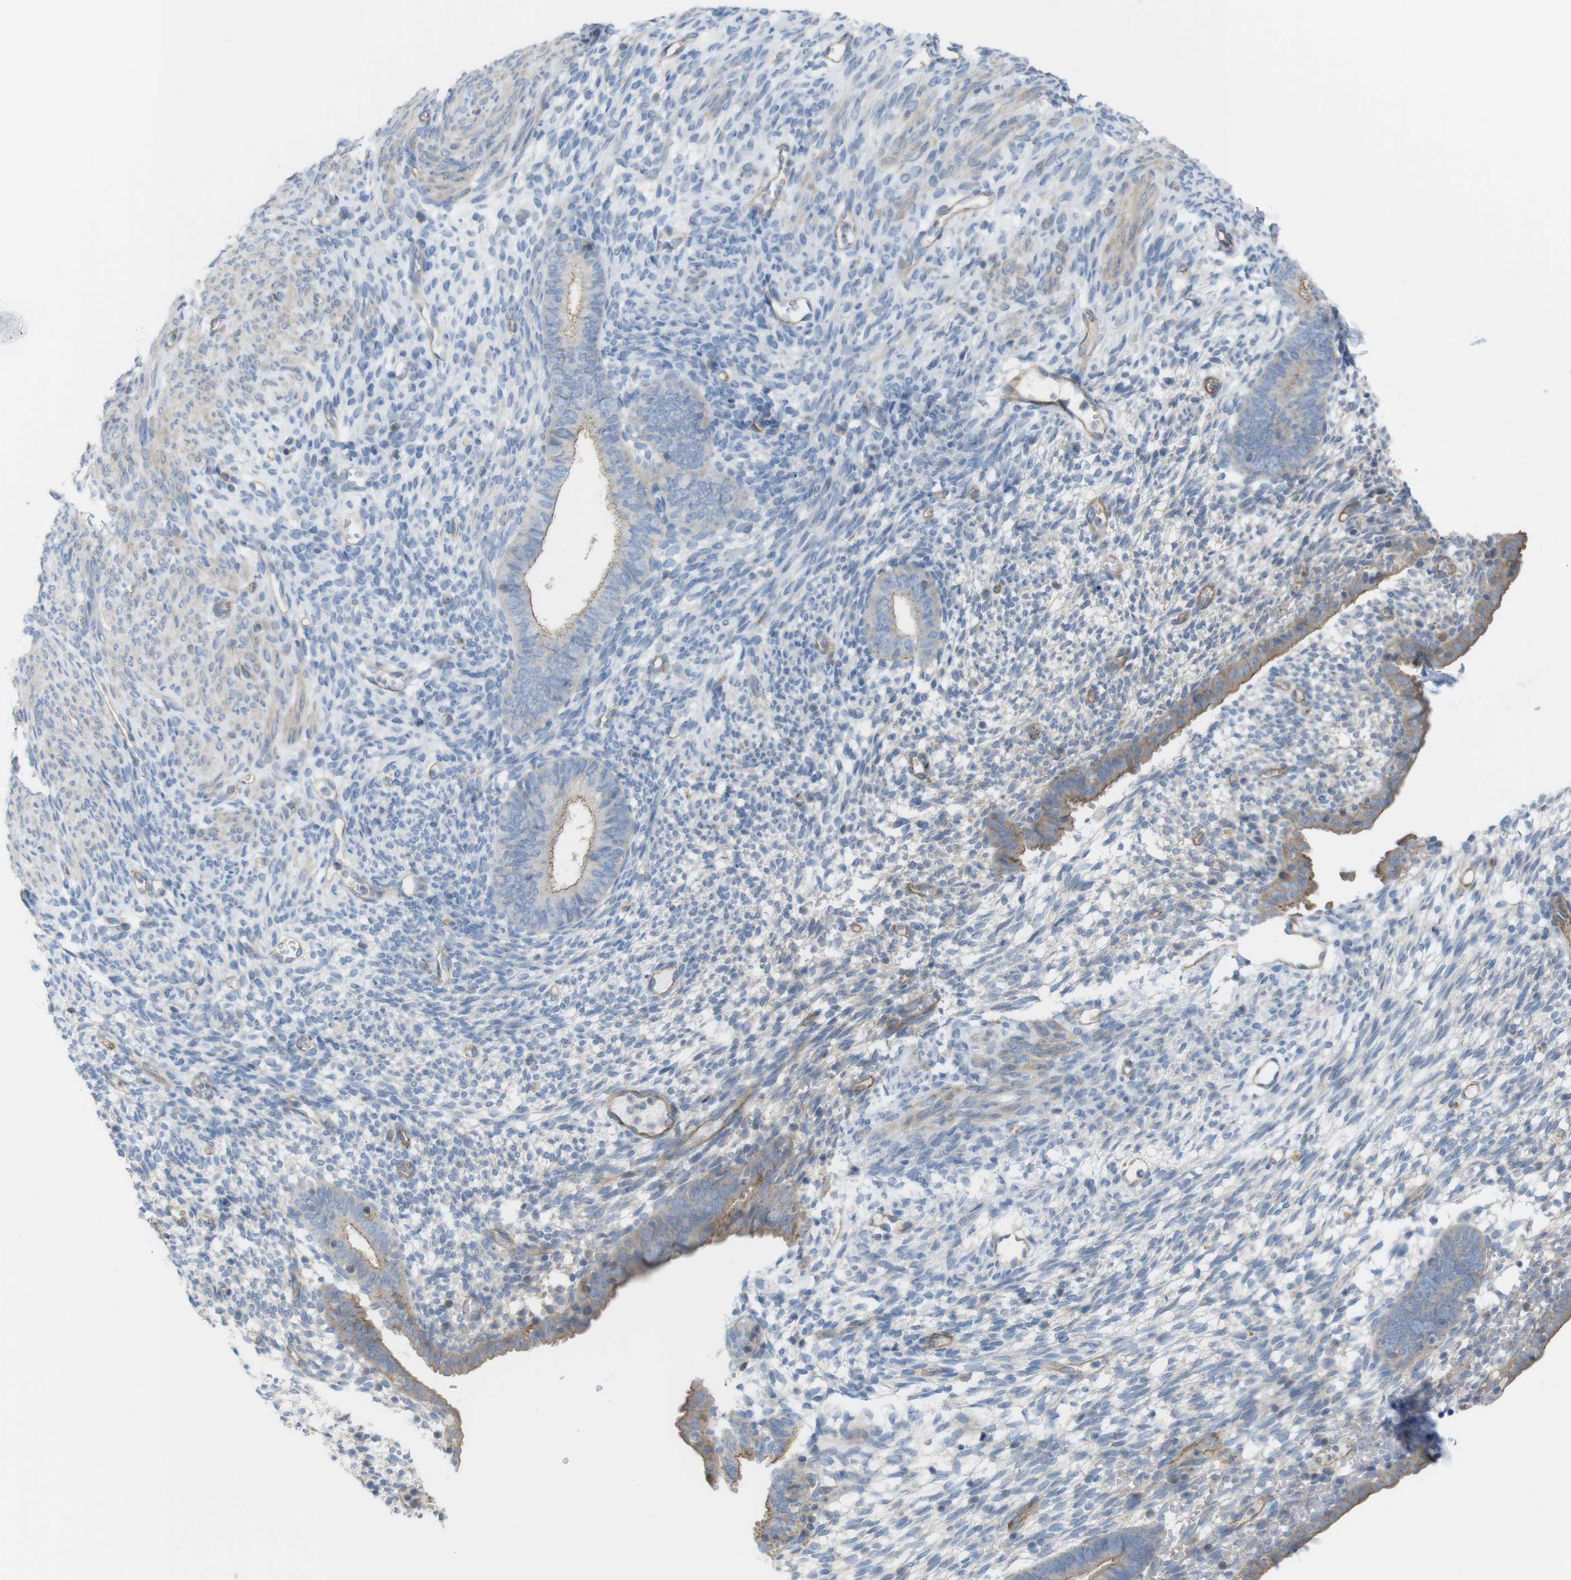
{"staining": {"intensity": "weak", "quantity": "<25%", "location": "cytoplasmic/membranous"}, "tissue": "endometrium", "cell_type": "Cells in endometrial stroma", "image_type": "normal", "snomed": [{"axis": "morphology", "description": "Normal tissue, NOS"}, {"axis": "morphology", "description": "Atrophy, NOS"}, {"axis": "topography", "description": "Uterus"}, {"axis": "topography", "description": "Endometrium"}], "caption": "Image shows no protein staining in cells in endometrial stroma of benign endometrium. (Brightfield microscopy of DAB immunohistochemistry (IHC) at high magnification).", "gene": "PREX2", "patient": {"sex": "female", "age": 68}}